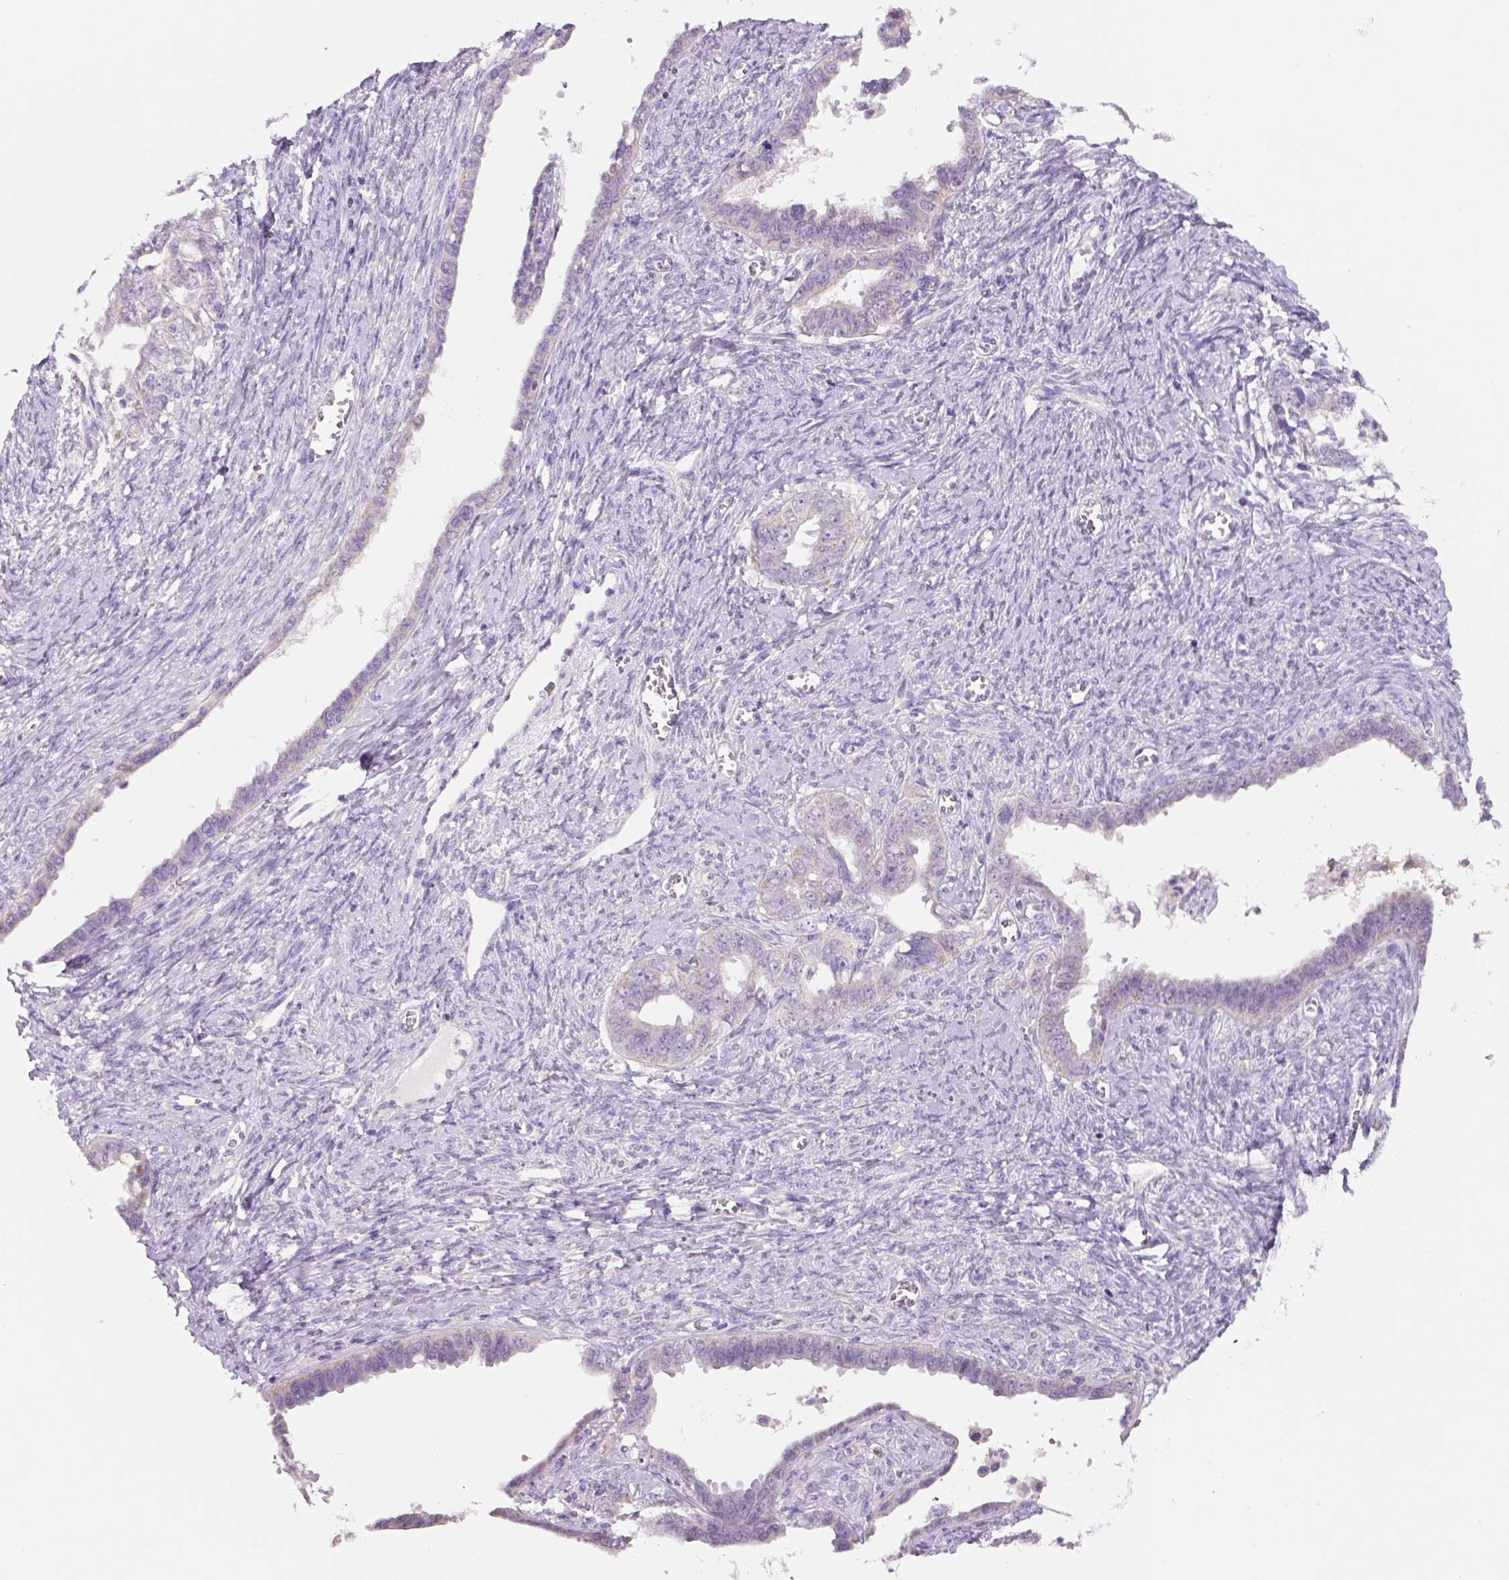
{"staining": {"intensity": "negative", "quantity": "none", "location": "none"}, "tissue": "ovarian cancer", "cell_type": "Tumor cells", "image_type": "cancer", "snomed": [{"axis": "morphology", "description": "Cystadenocarcinoma, serous, NOS"}, {"axis": "topography", "description": "Ovary"}], "caption": "There is no significant expression in tumor cells of ovarian serous cystadenocarcinoma. (IHC, brightfield microscopy, high magnification).", "gene": "ADGRV1", "patient": {"sex": "female", "age": 69}}